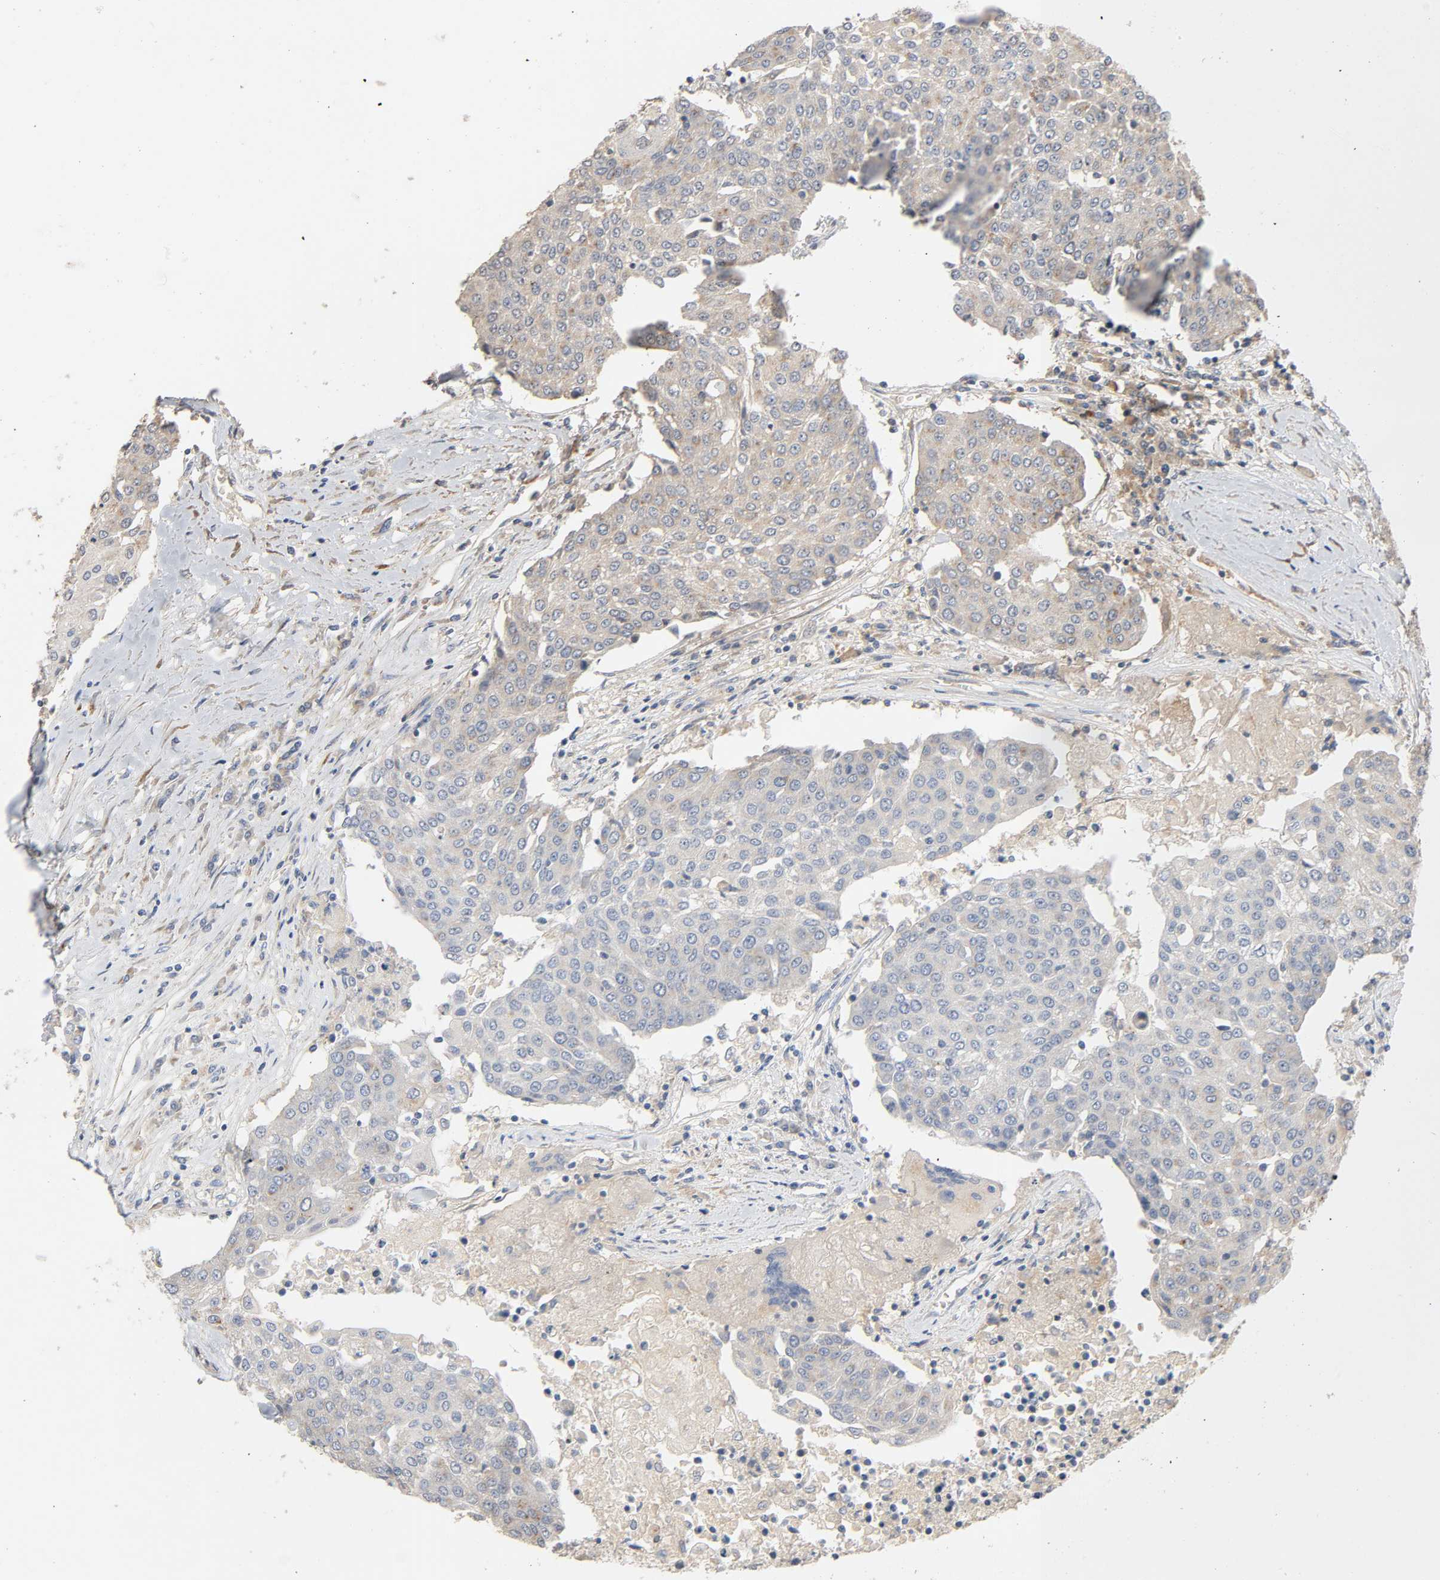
{"staining": {"intensity": "negative", "quantity": "none", "location": "none"}, "tissue": "urothelial cancer", "cell_type": "Tumor cells", "image_type": "cancer", "snomed": [{"axis": "morphology", "description": "Urothelial carcinoma, High grade"}, {"axis": "topography", "description": "Urinary bladder"}], "caption": "IHC image of urothelial cancer stained for a protein (brown), which shows no expression in tumor cells.", "gene": "SGSM1", "patient": {"sex": "female", "age": 85}}